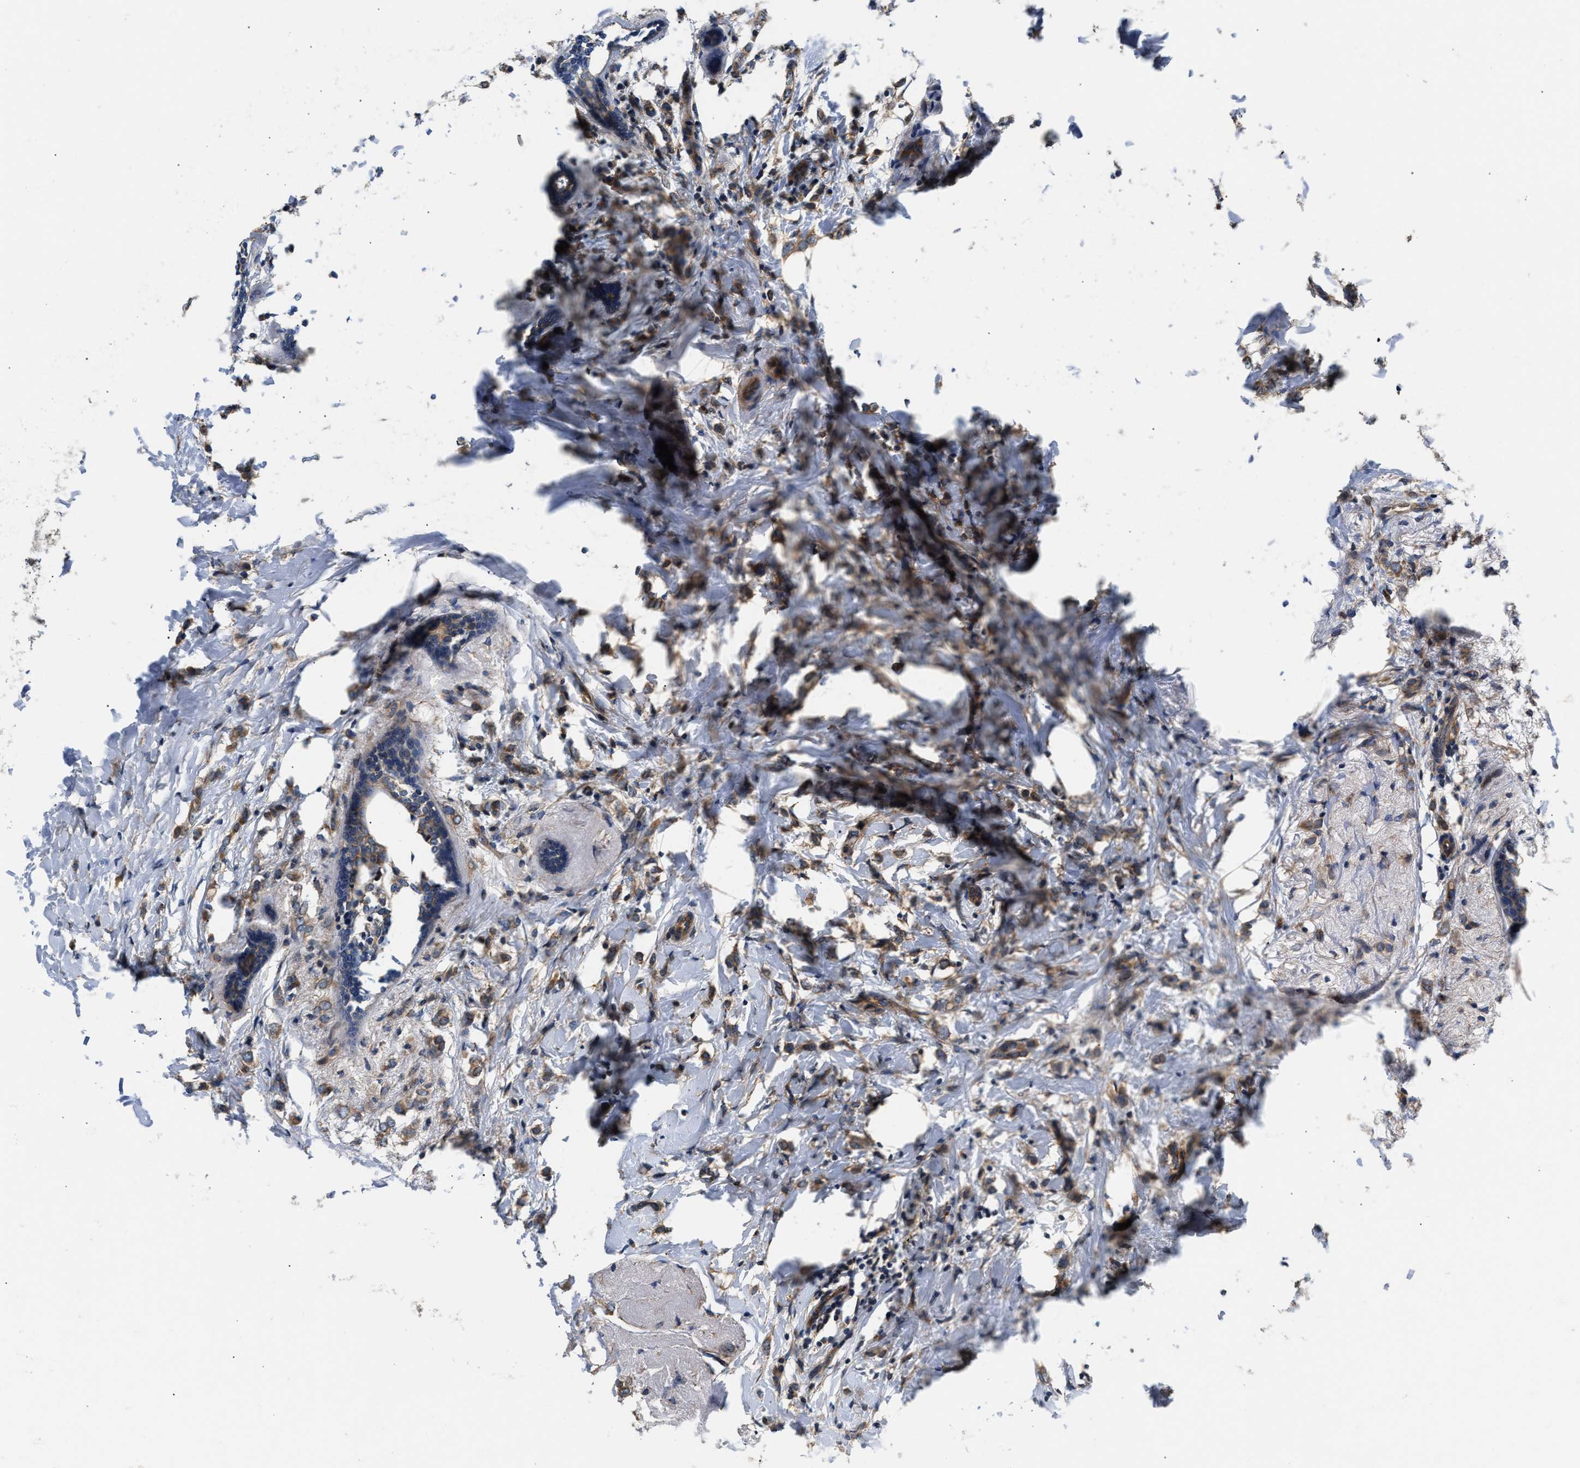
{"staining": {"intensity": "moderate", "quantity": ">75%", "location": "cytoplasmic/membranous"}, "tissue": "breast cancer", "cell_type": "Tumor cells", "image_type": "cancer", "snomed": [{"axis": "morphology", "description": "Normal tissue, NOS"}, {"axis": "morphology", "description": "Lobular carcinoma"}, {"axis": "topography", "description": "Breast"}], "caption": "The photomicrograph shows immunohistochemical staining of breast cancer. There is moderate cytoplasmic/membranous expression is seen in about >75% of tumor cells.", "gene": "TEX2", "patient": {"sex": "female", "age": 47}}